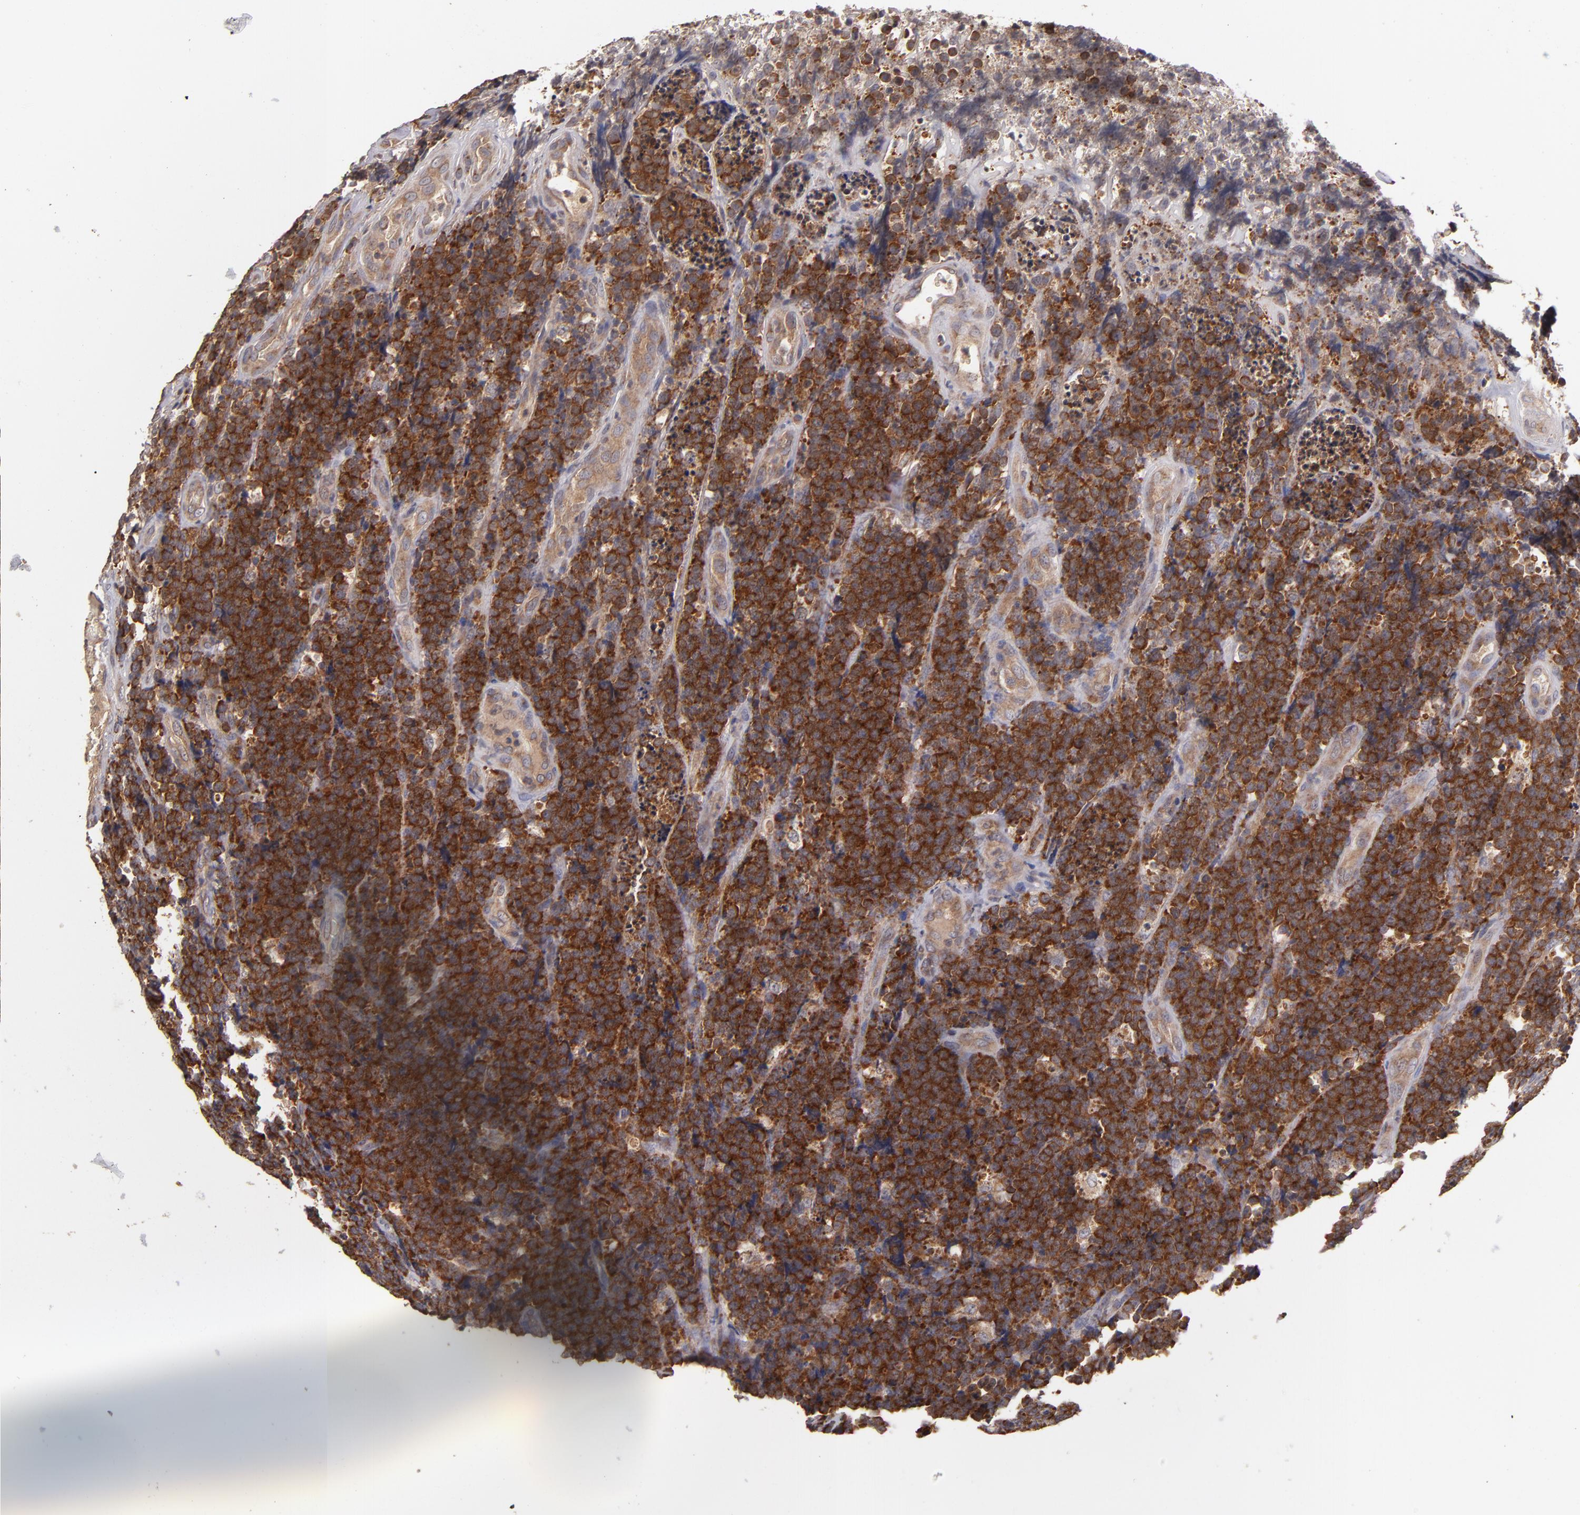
{"staining": {"intensity": "strong", "quantity": ">75%", "location": "cytoplasmic/membranous"}, "tissue": "lymphoma", "cell_type": "Tumor cells", "image_type": "cancer", "snomed": [{"axis": "morphology", "description": "Malignant lymphoma, non-Hodgkin's type, High grade"}, {"axis": "topography", "description": "Small intestine"}, {"axis": "topography", "description": "Colon"}], "caption": "Immunohistochemical staining of lymphoma demonstrates high levels of strong cytoplasmic/membranous staining in about >75% of tumor cells.", "gene": "UPF3B", "patient": {"sex": "male", "age": 8}}